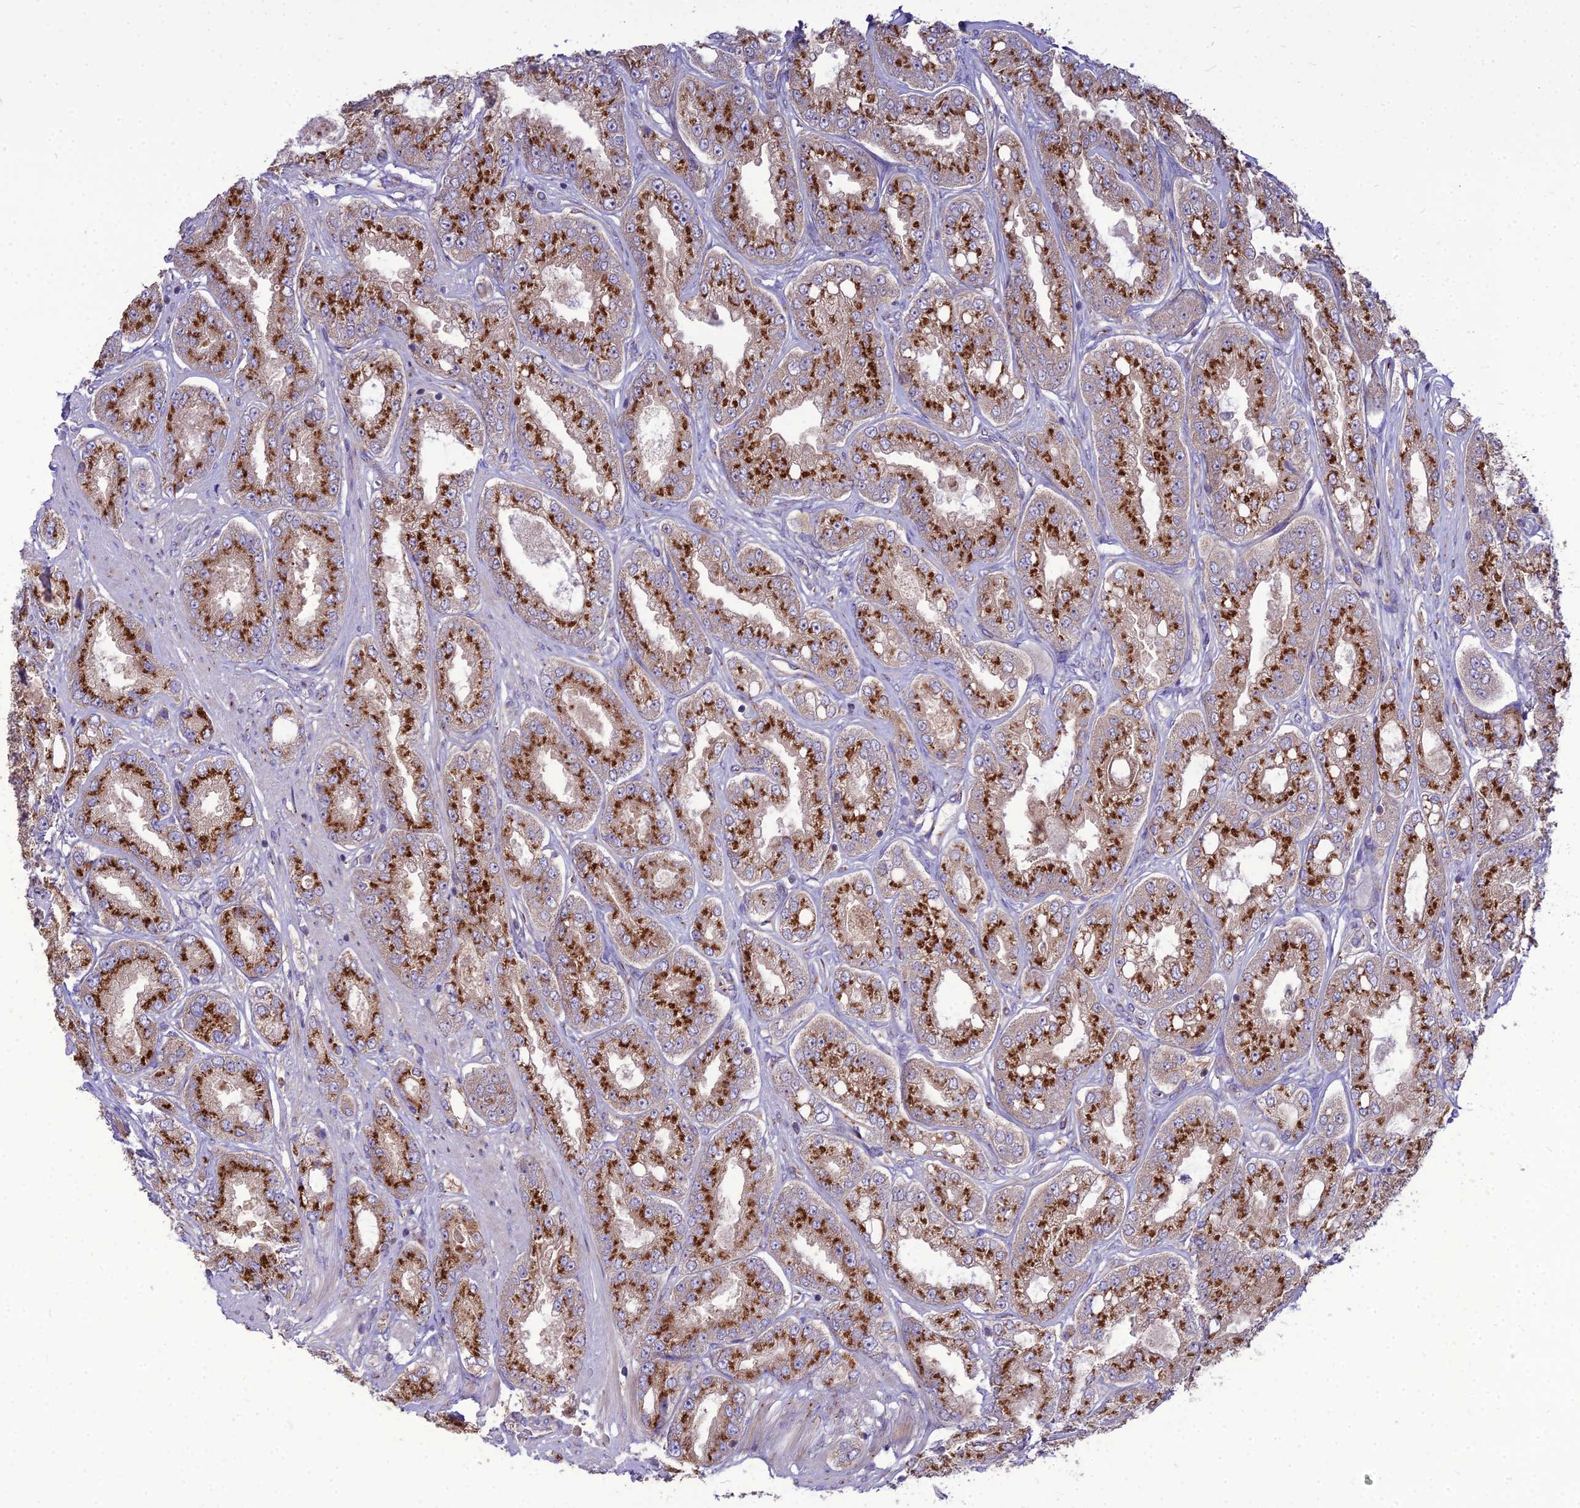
{"staining": {"intensity": "strong", "quantity": "25%-75%", "location": "cytoplasmic/membranous"}, "tissue": "prostate cancer", "cell_type": "Tumor cells", "image_type": "cancer", "snomed": [{"axis": "morphology", "description": "Adenocarcinoma, High grade"}, {"axis": "topography", "description": "Prostate"}], "caption": "Immunohistochemical staining of human prostate cancer reveals high levels of strong cytoplasmic/membranous protein positivity in approximately 25%-75% of tumor cells.", "gene": "SPRYD7", "patient": {"sex": "male", "age": 71}}